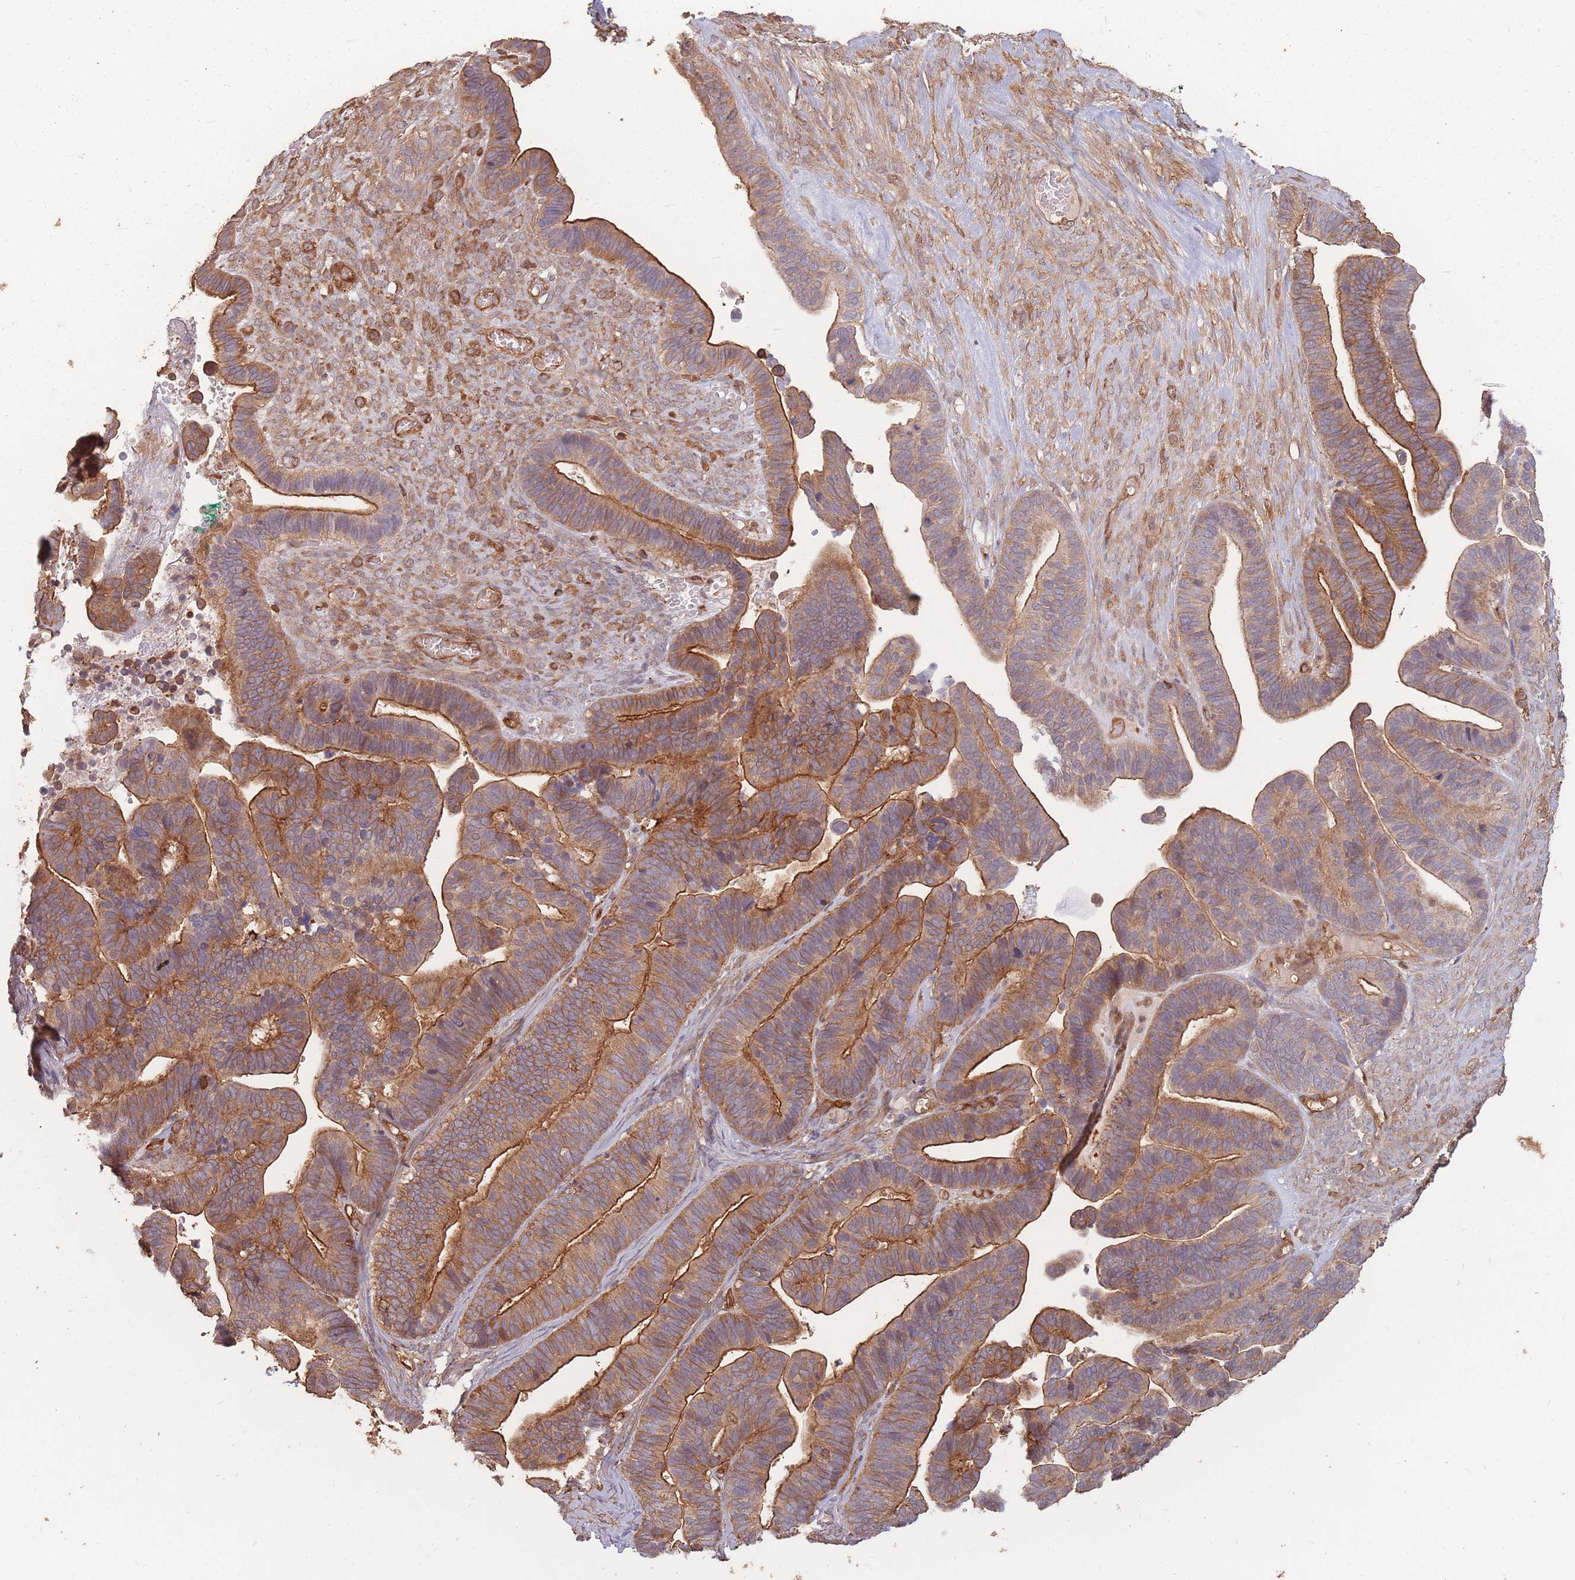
{"staining": {"intensity": "moderate", "quantity": ">75%", "location": "cytoplasmic/membranous"}, "tissue": "ovarian cancer", "cell_type": "Tumor cells", "image_type": "cancer", "snomed": [{"axis": "morphology", "description": "Cystadenocarcinoma, serous, NOS"}, {"axis": "topography", "description": "Ovary"}], "caption": "Immunohistochemistry of human ovarian serous cystadenocarcinoma shows medium levels of moderate cytoplasmic/membranous expression in about >75% of tumor cells.", "gene": "PLS3", "patient": {"sex": "female", "age": 56}}